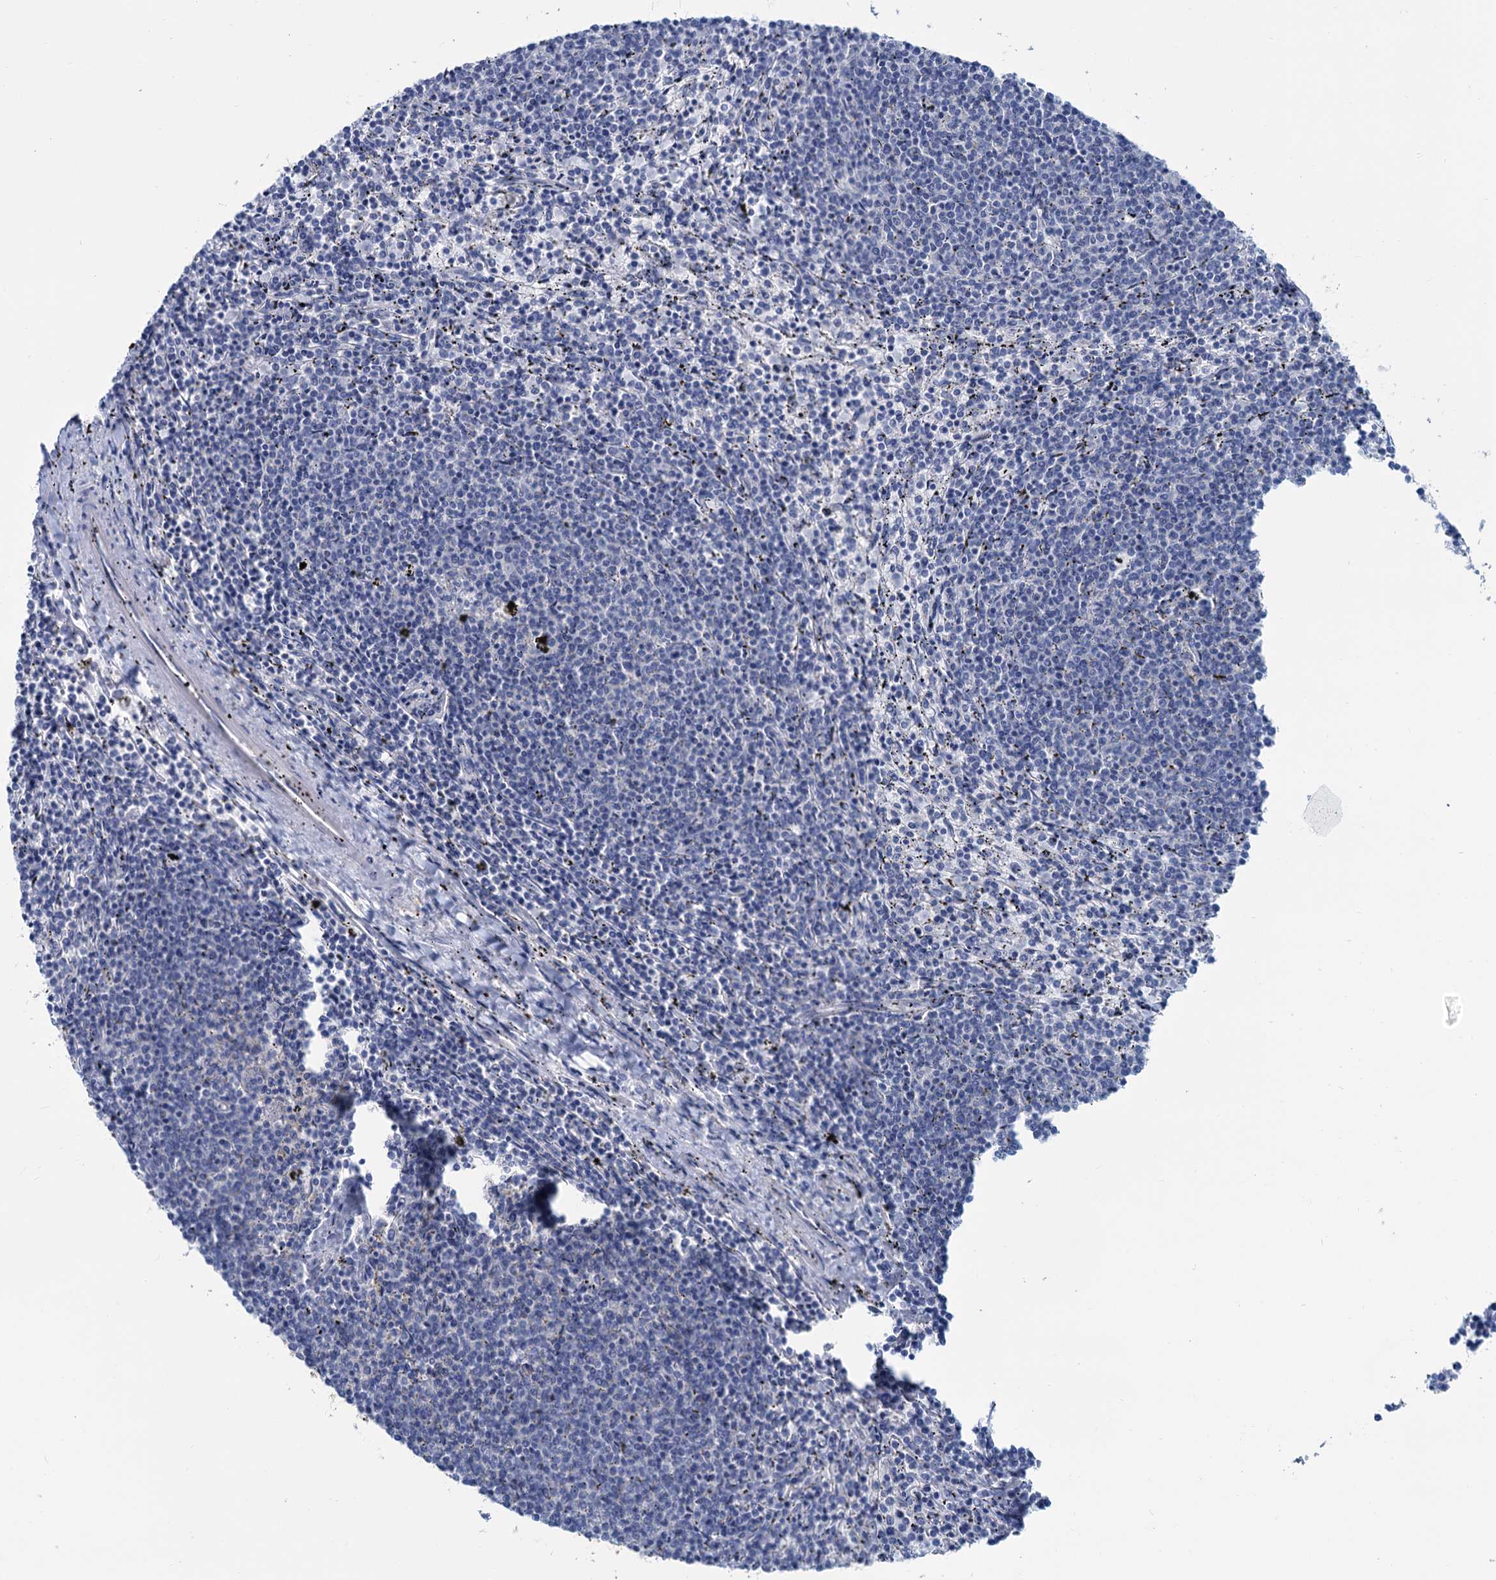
{"staining": {"intensity": "negative", "quantity": "none", "location": "none"}, "tissue": "lymphoma", "cell_type": "Tumor cells", "image_type": "cancer", "snomed": [{"axis": "morphology", "description": "Malignant lymphoma, non-Hodgkin's type, Low grade"}, {"axis": "topography", "description": "Spleen"}], "caption": "This is a histopathology image of immunohistochemistry (IHC) staining of lymphoma, which shows no positivity in tumor cells. Brightfield microscopy of IHC stained with DAB (brown) and hematoxylin (blue), captured at high magnification.", "gene": "SLC1A3", "patient": {"sex": "female", "age": 50}}